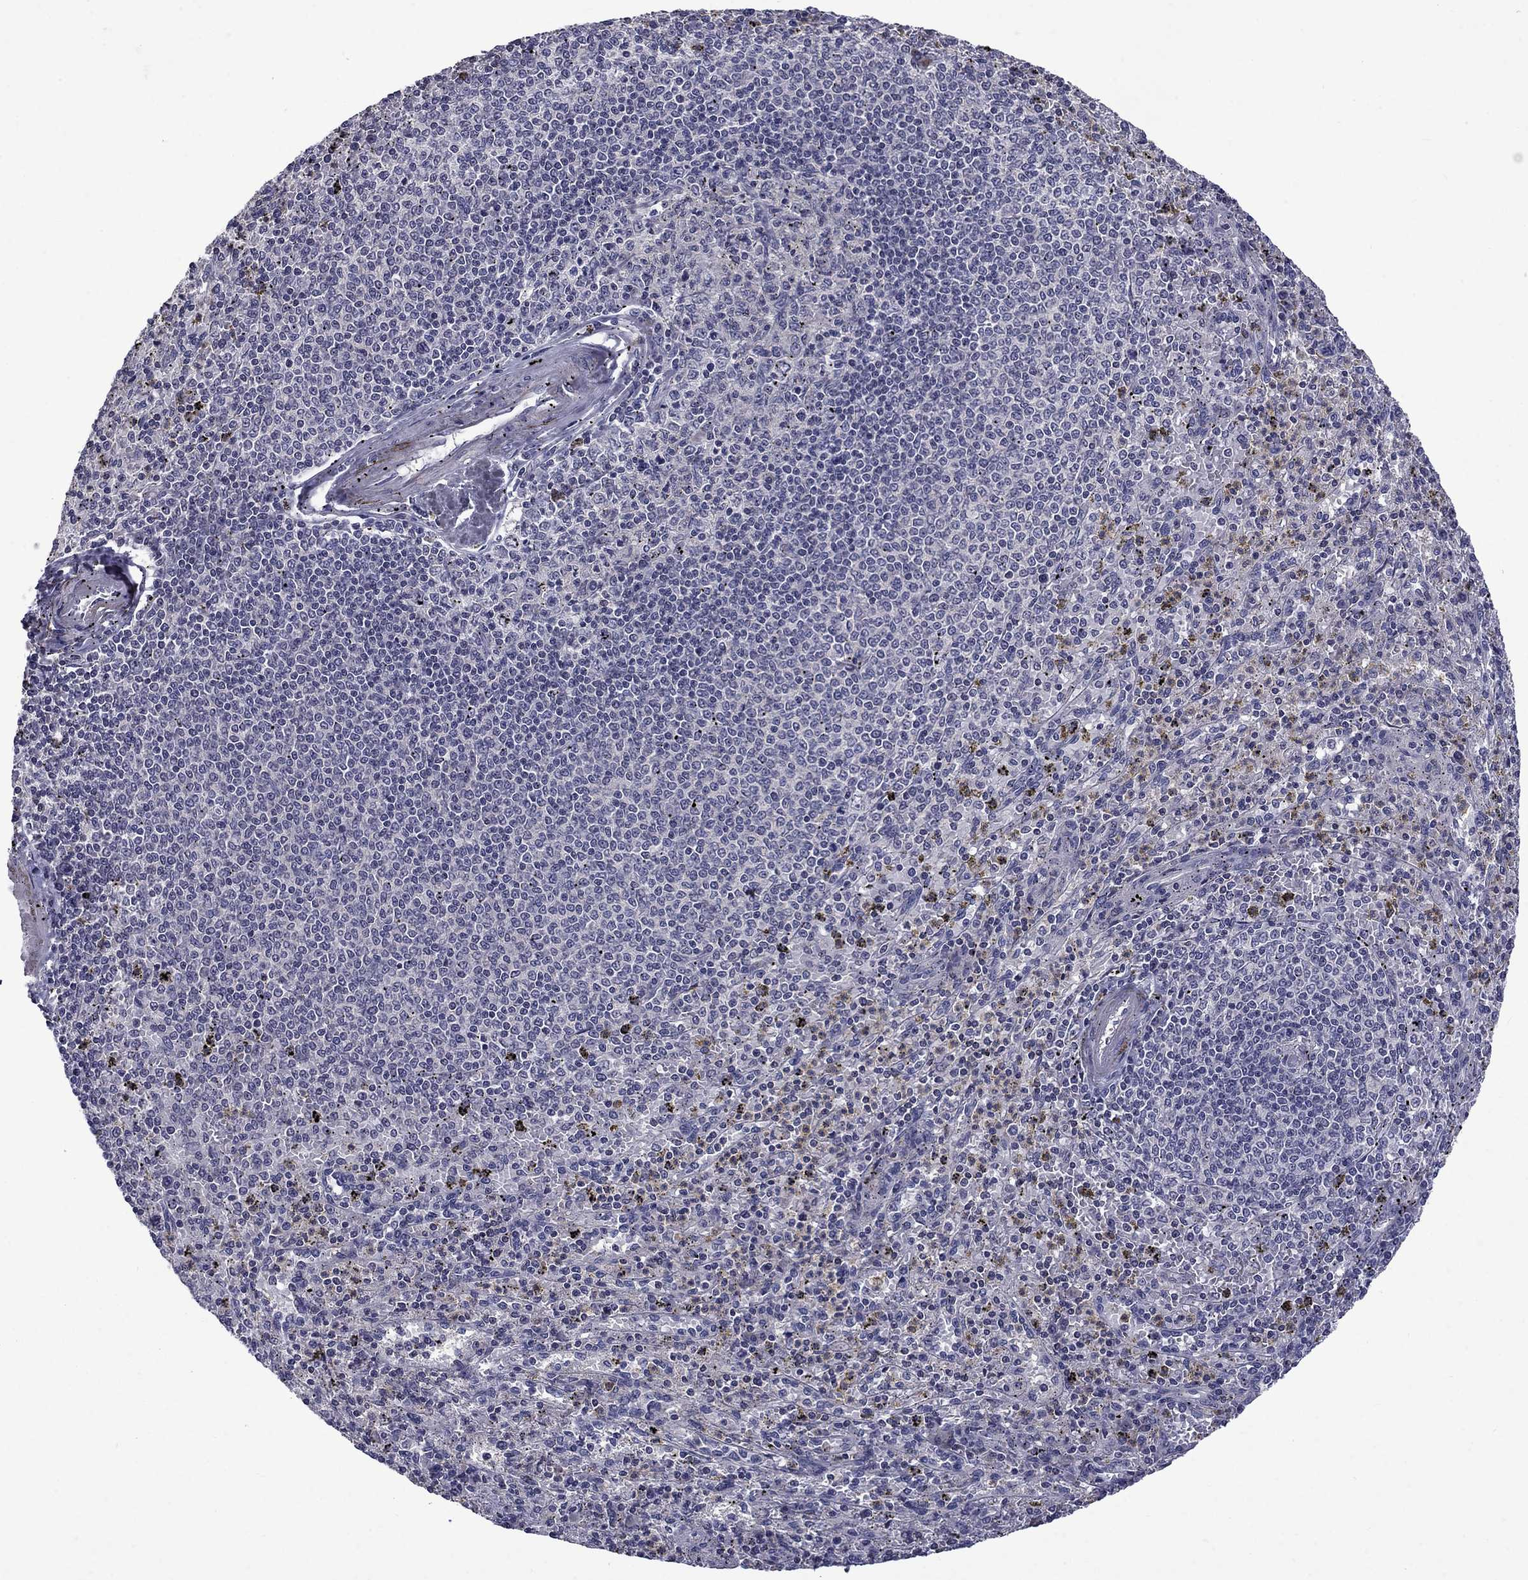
{"staining": {"intensity": "negative", "quantity": "none", "location": "none"}, "tissue": "spleen", "cell_type": "Cells in red pulp", "image_type": "normal", "snomed": [{"axis": "morphology", "description": "Normal tissue, NOS"}, {"axis": "topography", "description": "Spleen"}], "caption": "High power microscopy micrograph of an IHC image of normal spleen, revealing no significant positivity in cells in red pulp. (DAB (3,3'-diaminobenzidine) immunohistochemistry (IHC) with hematoxylin counter stain).", "gene": "SNTA1", "patient": {"sex": "male", "age": 60}}